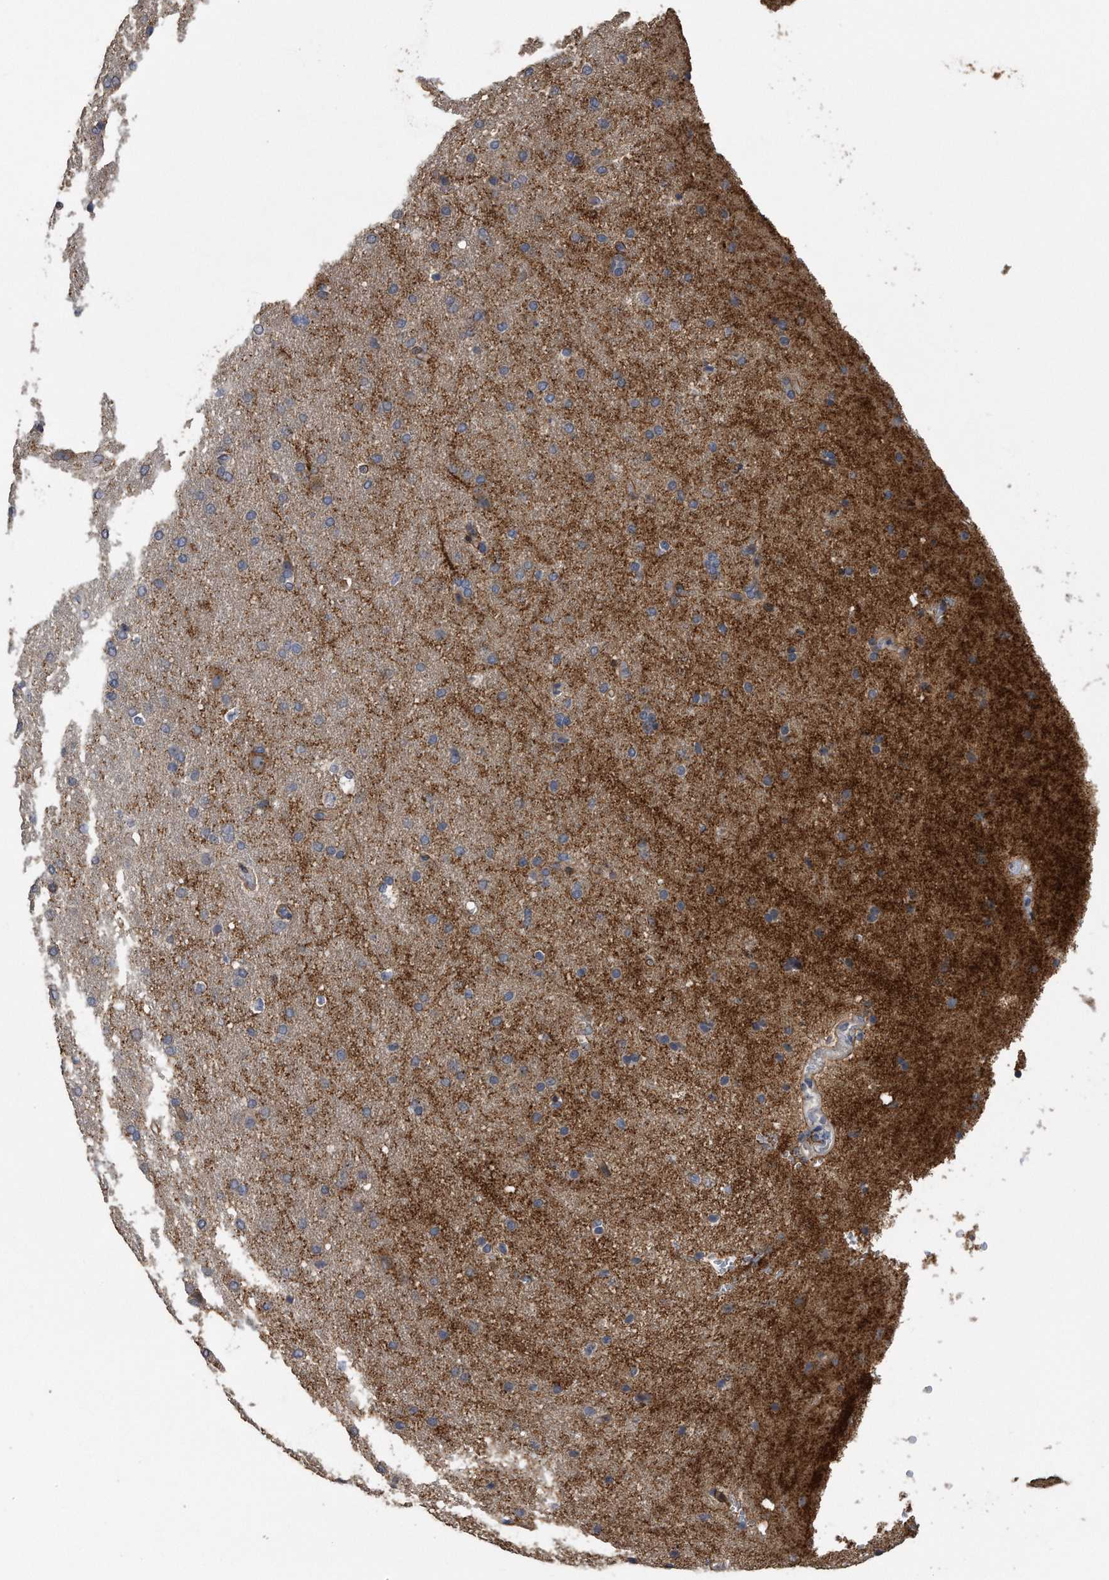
{"staining": {"intensity": "weak", "quantity": "<25%", "location": "cytoplasmic/membranous"}, "tissue": "glioma", "cell_type": "Tumor cells", "image_type": "cancer", "snomed": [{"axis": "morphology", "description": "Glioma, malignant, Low grade"}, {"axis": "topography", "description": "Brain"}], "caption": "Immunohistochemistry micrograph of neoplastic tissue: malignant low-grade glioma stained with DAB shows no significant protein positivity in tumor cells.", "gene": "PCLO", "patient": {"sex": "female", "age": 37}}